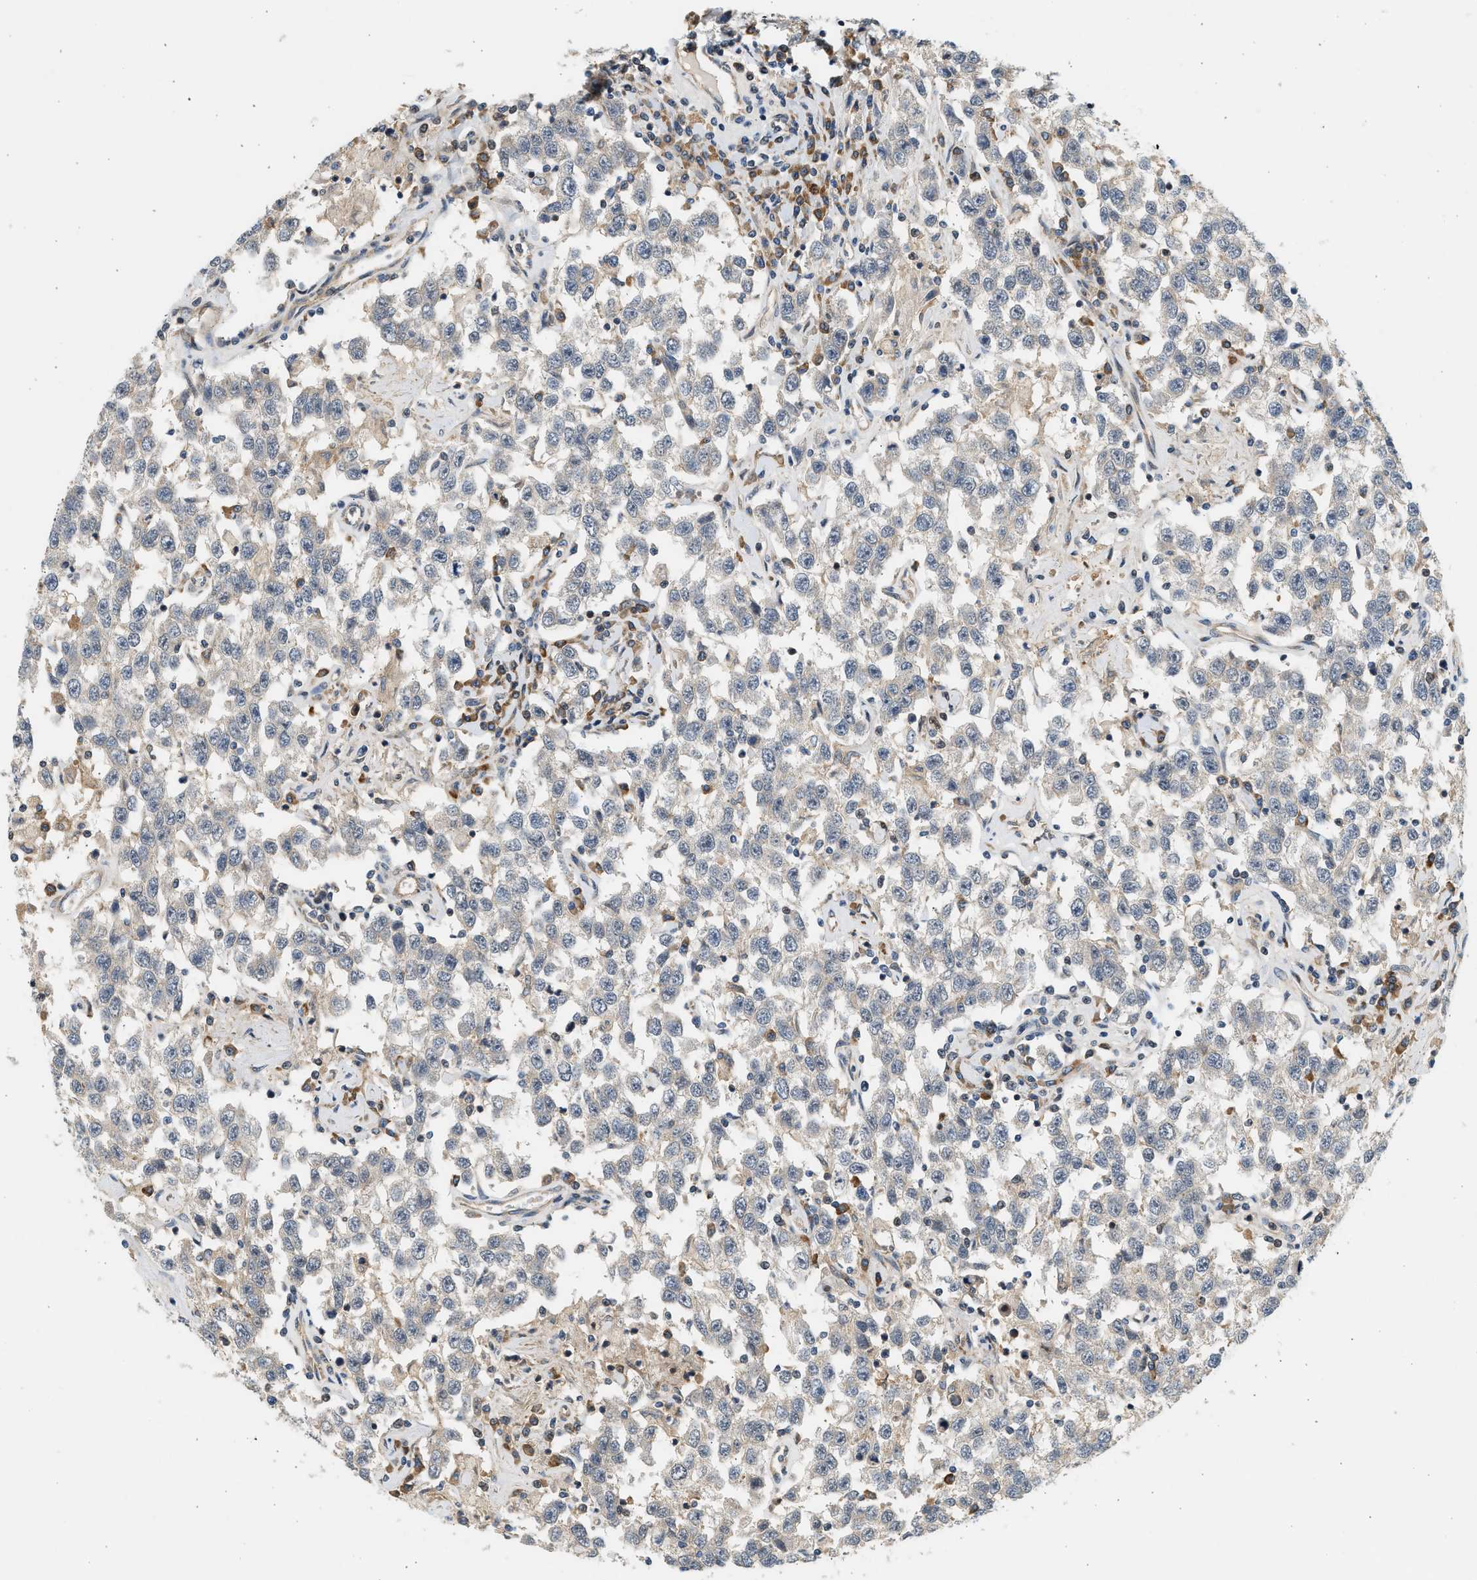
{"staining": {"intensity": "negative", "quantity": "none", "location": "none"}, "tissue": "testis cancer", "cell_type": "Tumor cells", "image_type": "cancer", "snomed": [{"axis": "morphology", "description": "Seminoma, NOS"}, {"axis": "topography", "description": "Testis"}], "caption": "Immunohistochemistry (IHC) of human testis cancer exhibits no staining in tumor cells.", "gene": "NRSN2", "patient": {"sex": "male", "age": 41}}